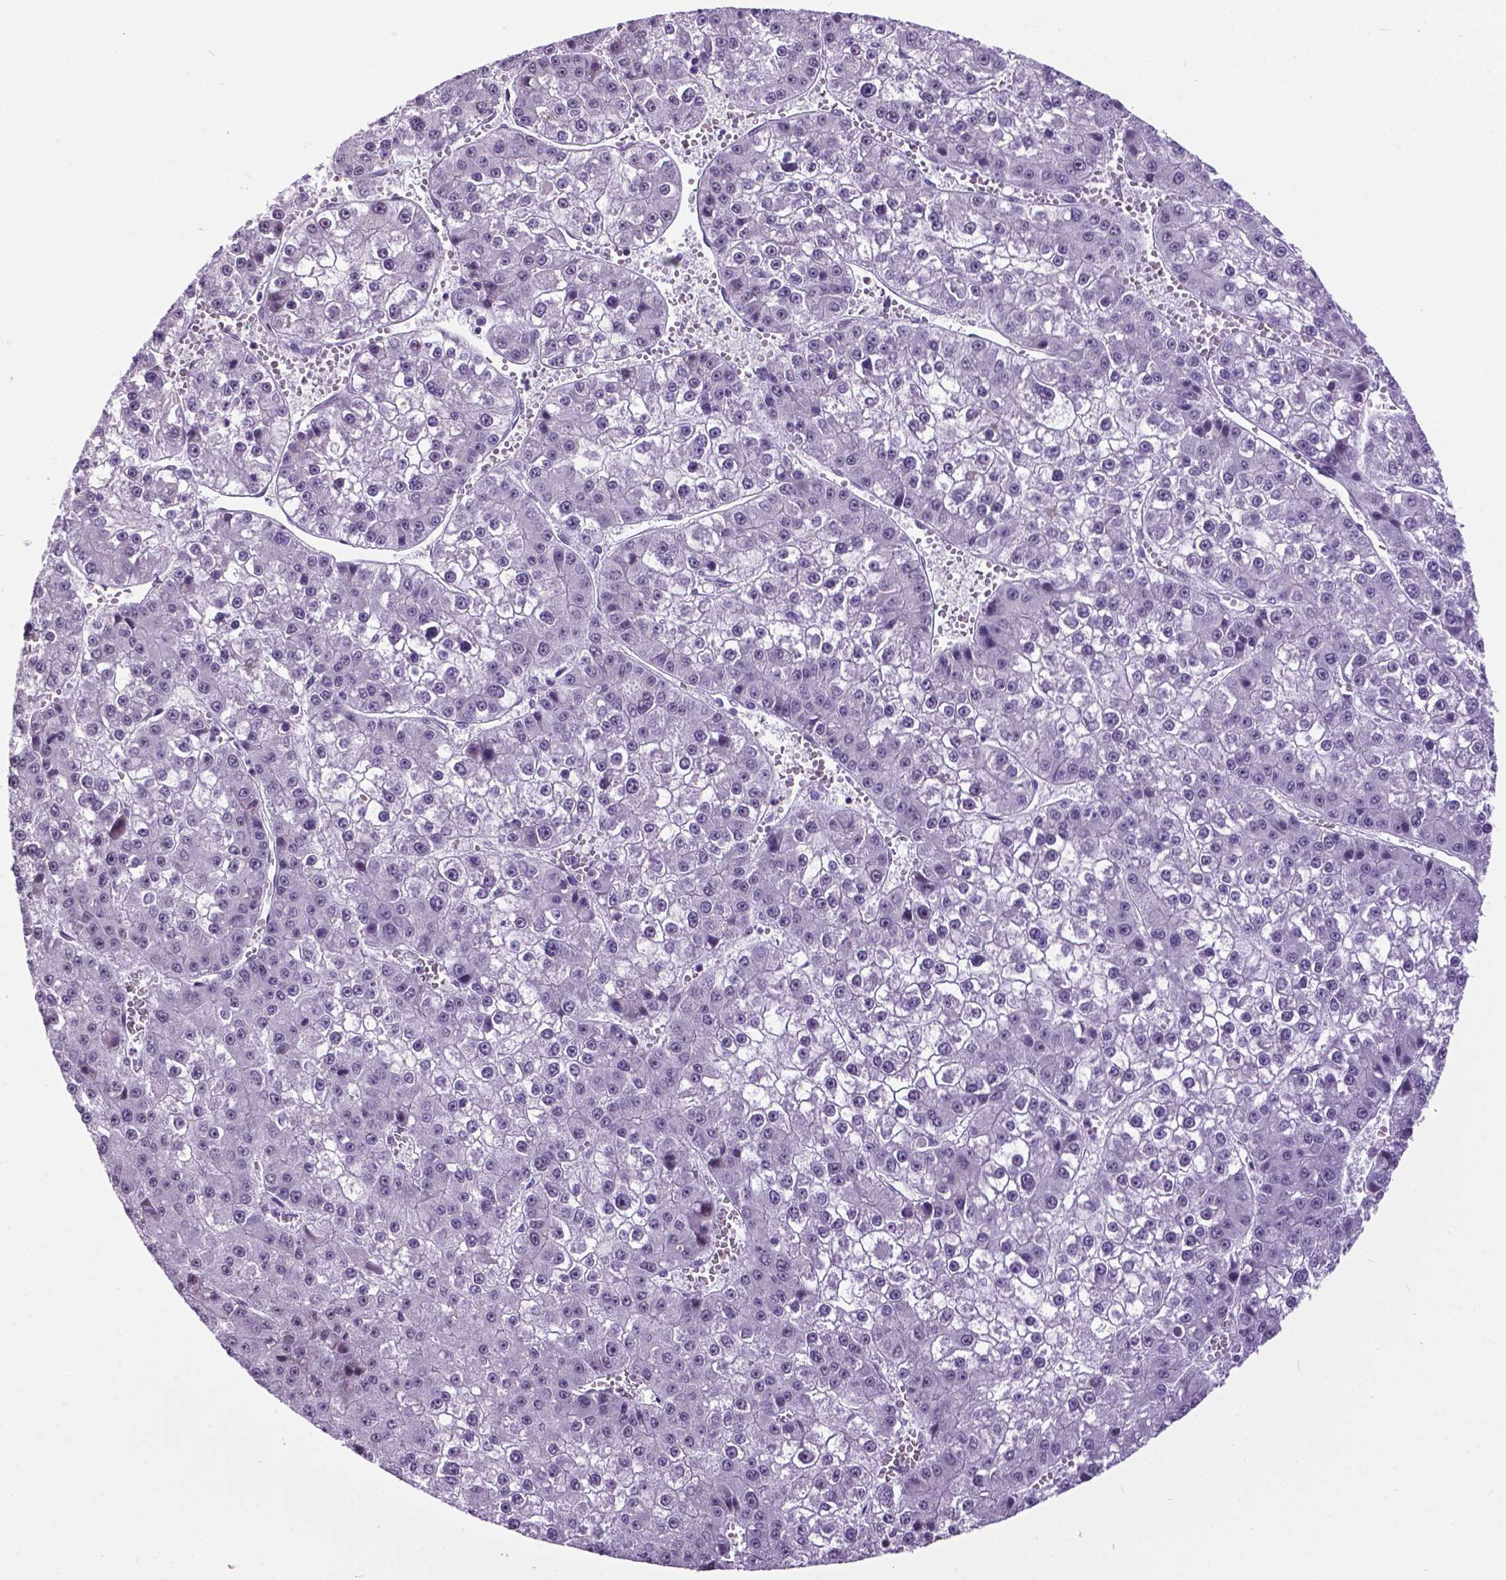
{"staining": {"intensity": "negative", "quantity": "none", "location": "none"}, "tissue": "liver cancer", "cell_type": "Tumor cells", "image_type": "cancer", "snomed": [{"axis": "morphology", "description": "Carcinoma, Hepatocellular, NOS"}, {"axis": "topography", "description": "Liver"}], "caption": "Immunohistochemistry (IHC) micrograph of neoplastic tissue: human liver cancer (hepatocellular carcinoma) stained with DAB demonstrates no significant protein expression in tumor cells.", "gene": "DPF3", "patient": {"sex": "female", "age": 73}}